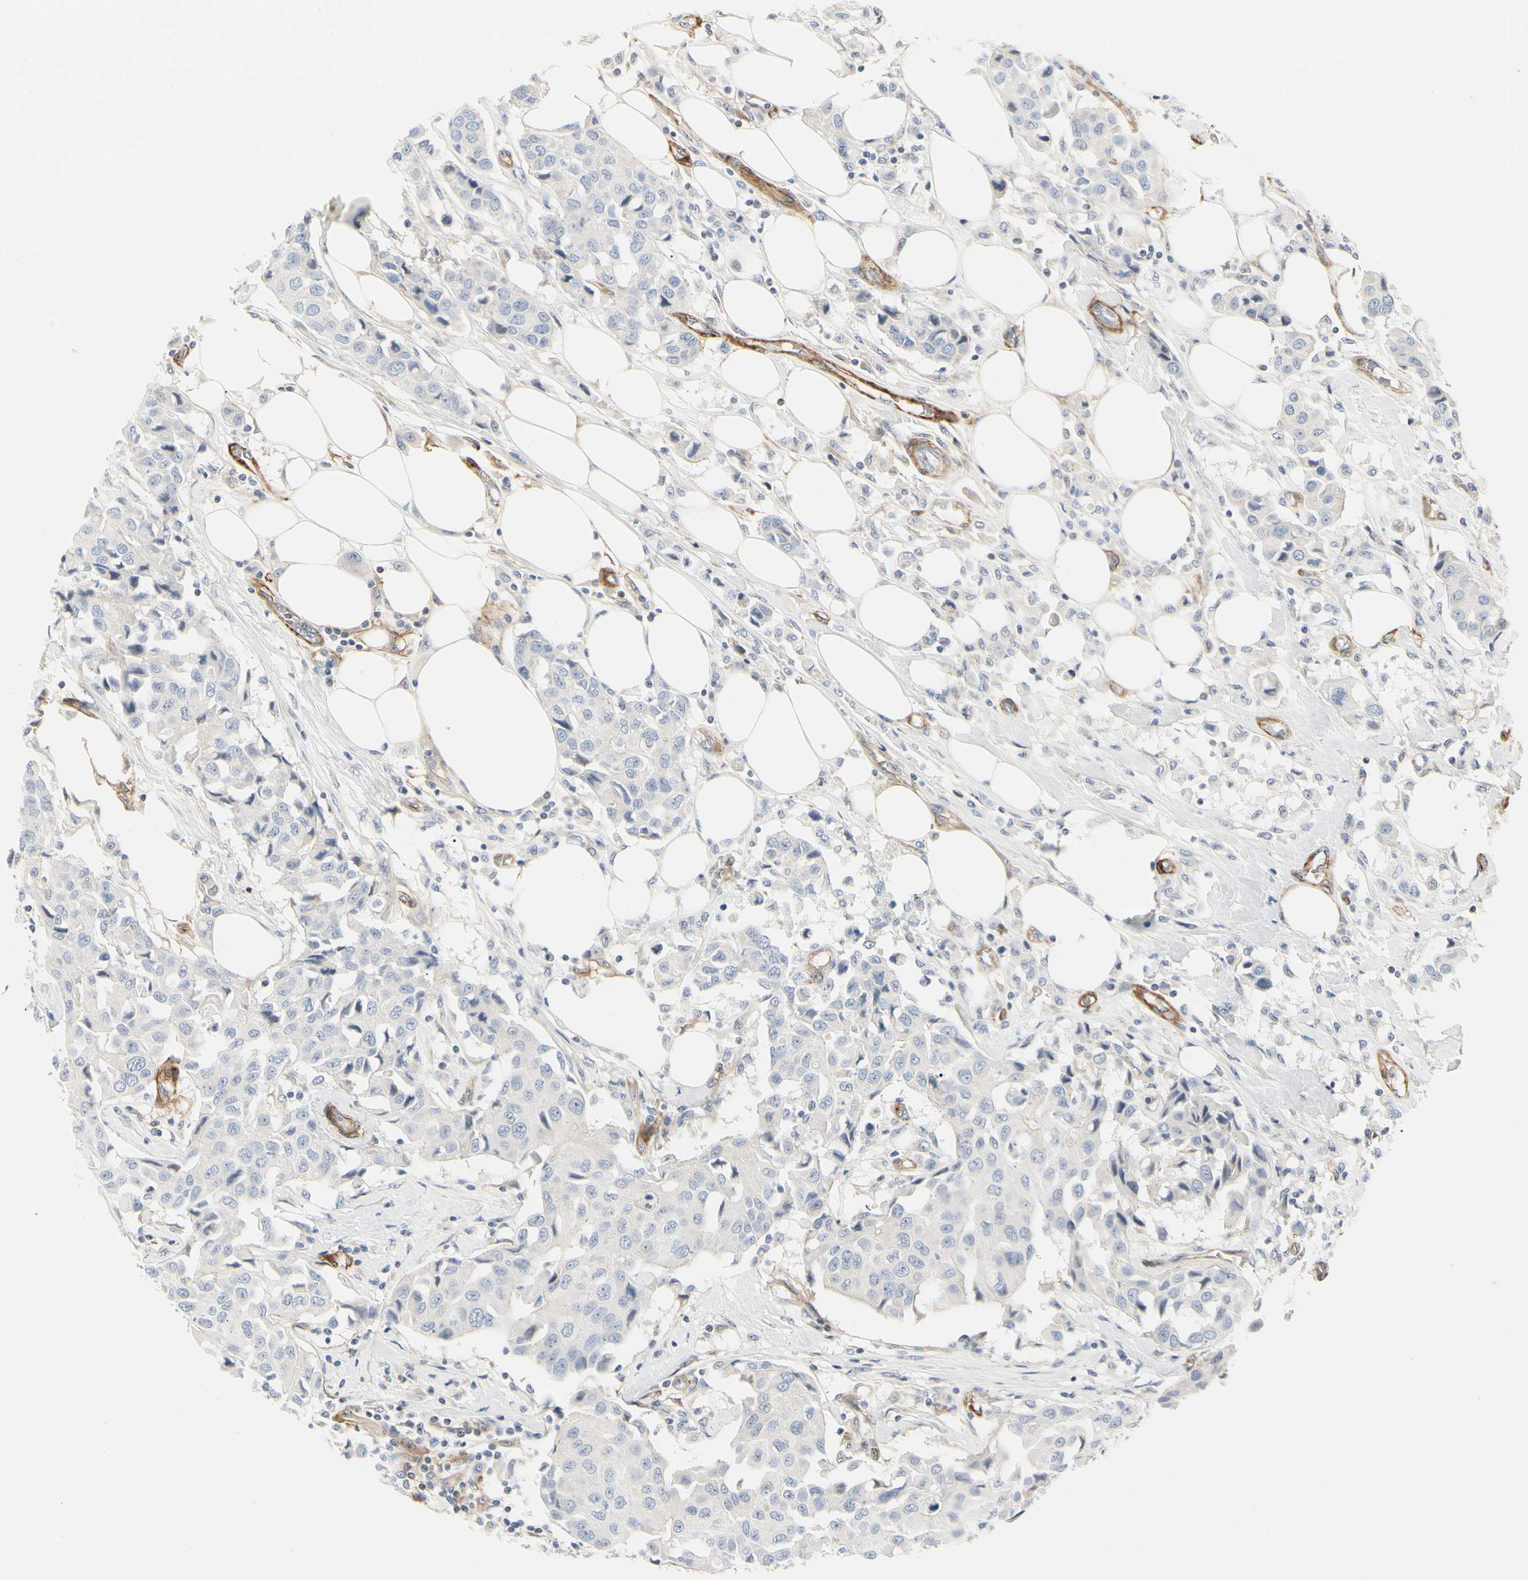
{"staining": {"intensity": "negative", "quantity": "none", "location": "none"}, "tissue": "breast cancer", "cell_type": "Tumor cells", "image_type": "cancer", "snomed": [{"axis": "morphology", "description": "Duct carcinoma"}, {"axis": "topography", "description": "Breast"}], "caption": "Immunohistochemistry (IHC) of breast cancer displays no staining in tumor cells.", "gene": "GGT5", "patient": {"sex": "female", "age": 80}}